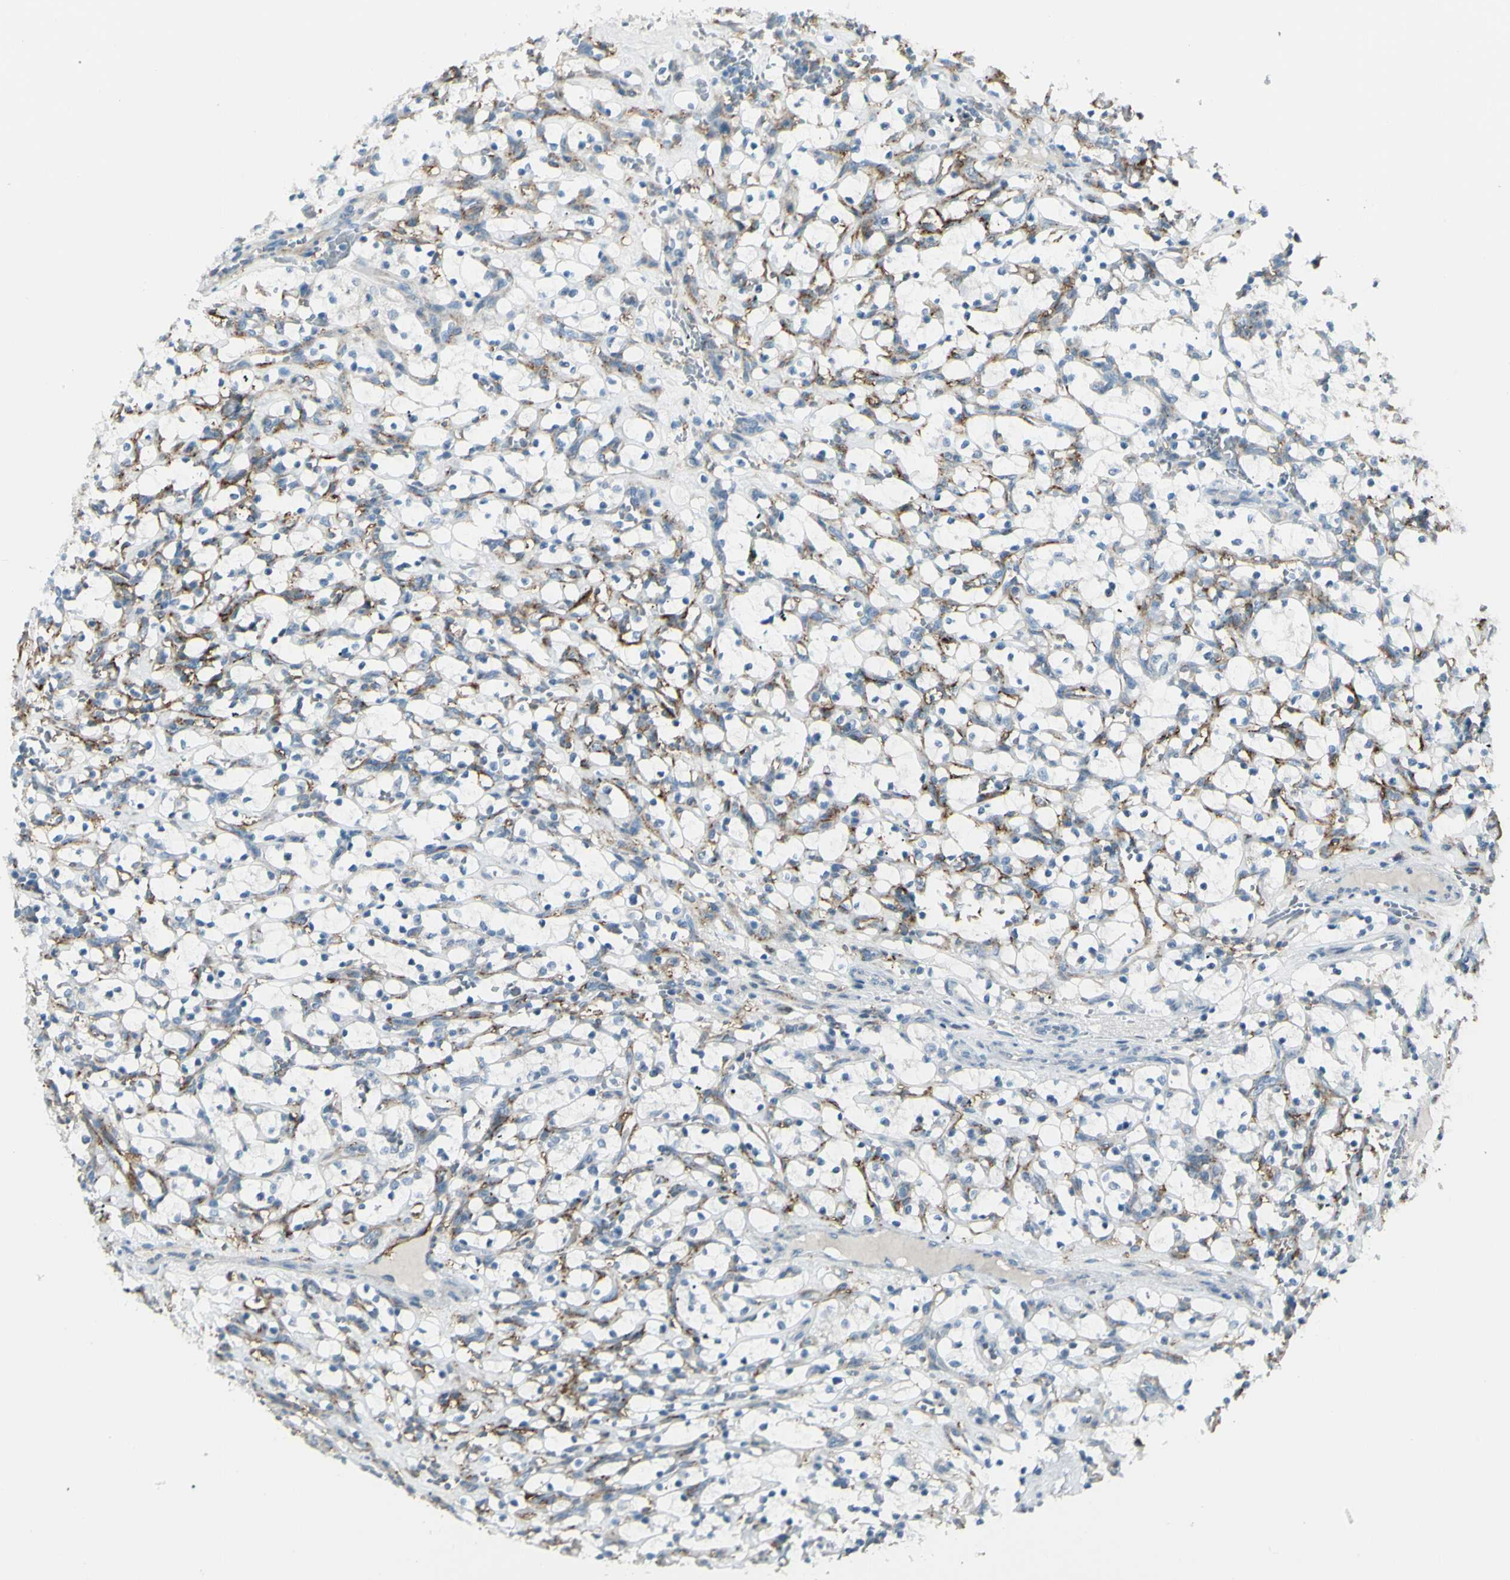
{"staining": {"intensity": "negative", "quantity": "none", "location": "none"}, "tissue": "renal cancer", "cell_type": "Tumor cells", "image_type": "cancer", "snomed": [{"axis": "morphology", "description": "Adenocarcinoma, NOS"}, {"axis": "topography", "description": "Kidney"}], "caption": "This photomicrograph is of adenocarcinoma (renal) stained with IHC to label a protein in brown with the nuclei are counter-stained blue. There is no positivity in tumor cells.", "gene": "GPR34", "patient": {"sex": "female", "age": 69}}